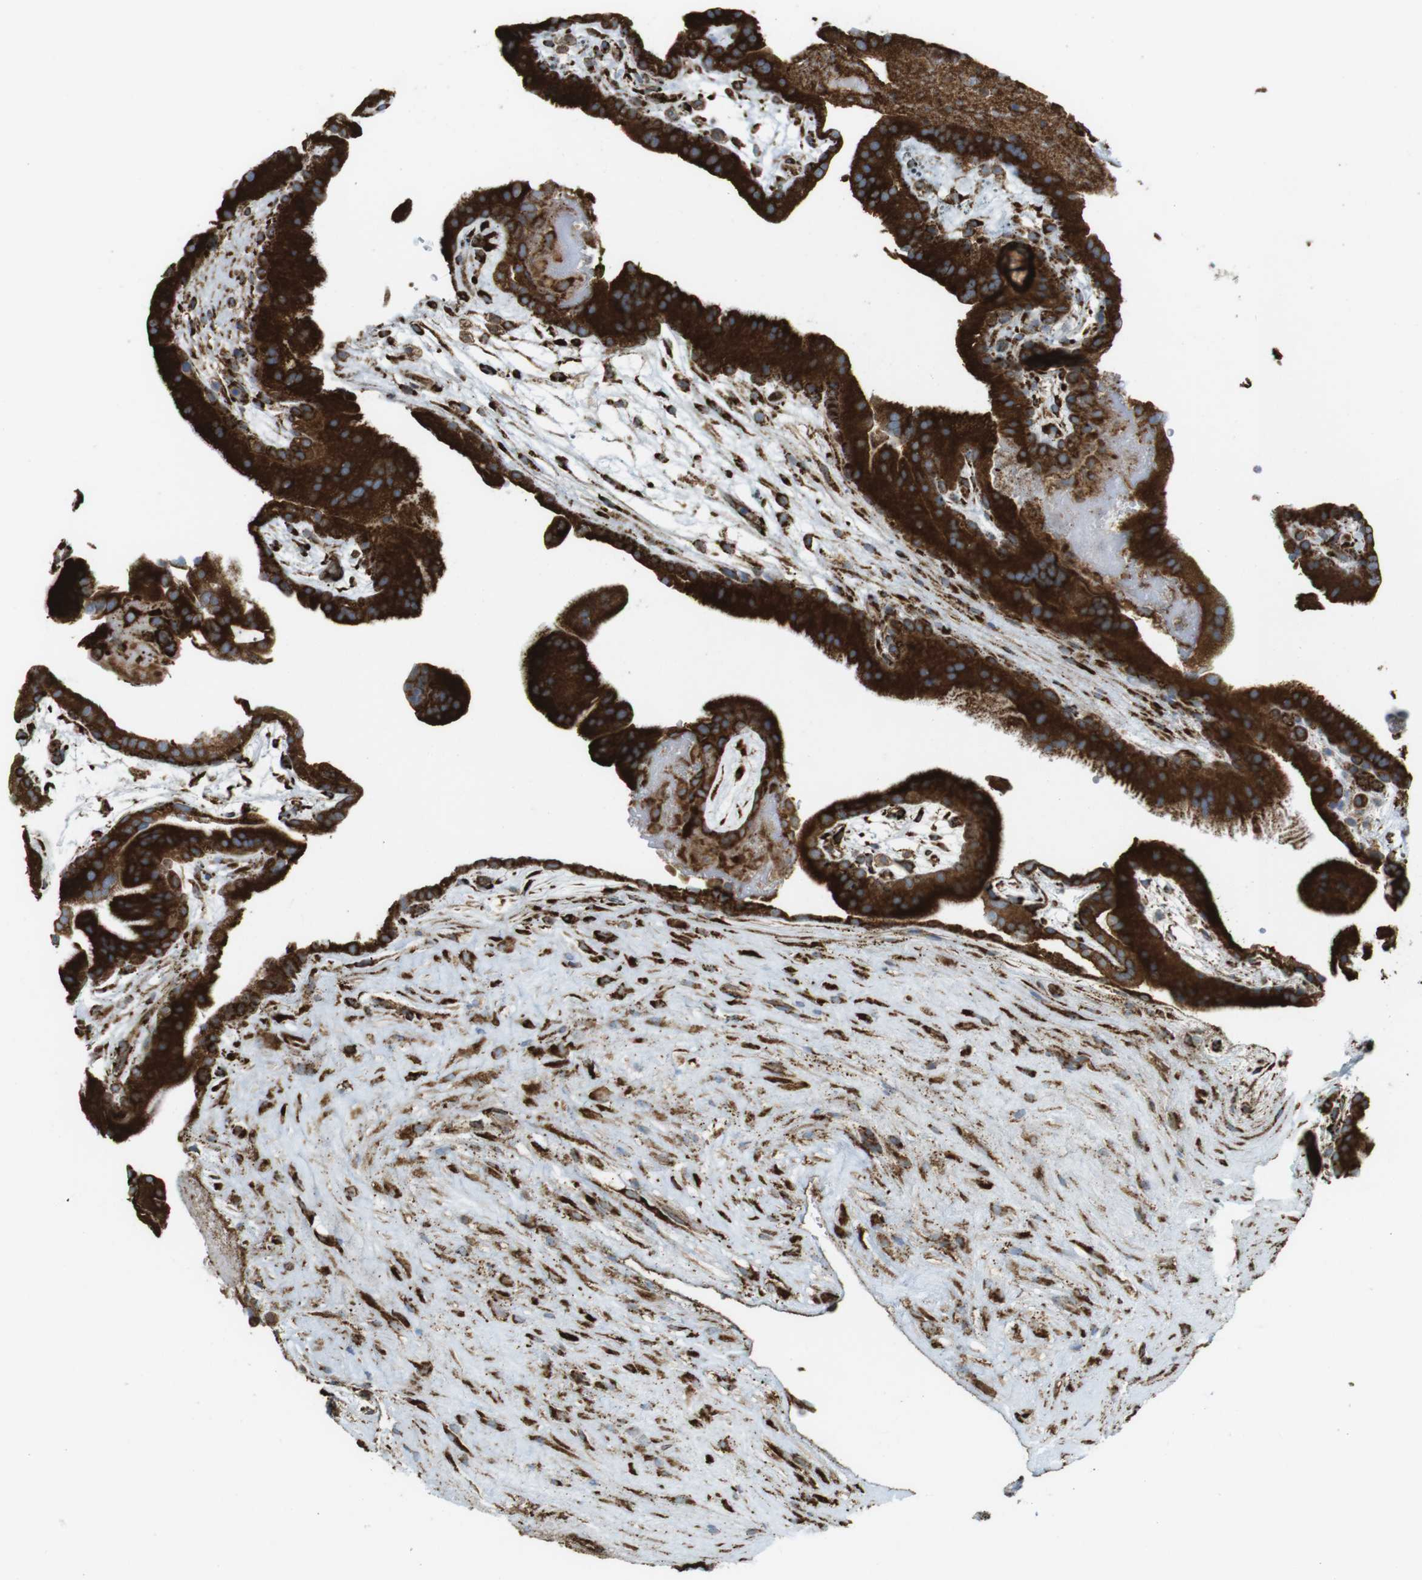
{"staining": {"intensity": "strong", "quantity": ">75%", "location": "cytoplasmic/membranous"}, "tissue": "placenta", "cell_type": "Decidual cells", "image_type": "normal", "snomed": [{"axis": "morphology", "description": "Normal tissue, NOS"}, {"axis": "topography", "description": "Placenta"}], "caption": "Immunohistochemistry (IHC) of benign placenta displays high levels of strong cytoplasmic/membranous positivity in about >75% of decidual cells. (DAB (3,3'-diaminobenzidine) IHC with brightfield microscopy, high magnification).", "gene": "MBOAT2", "patient": {"sex": "female", "age": 19}}